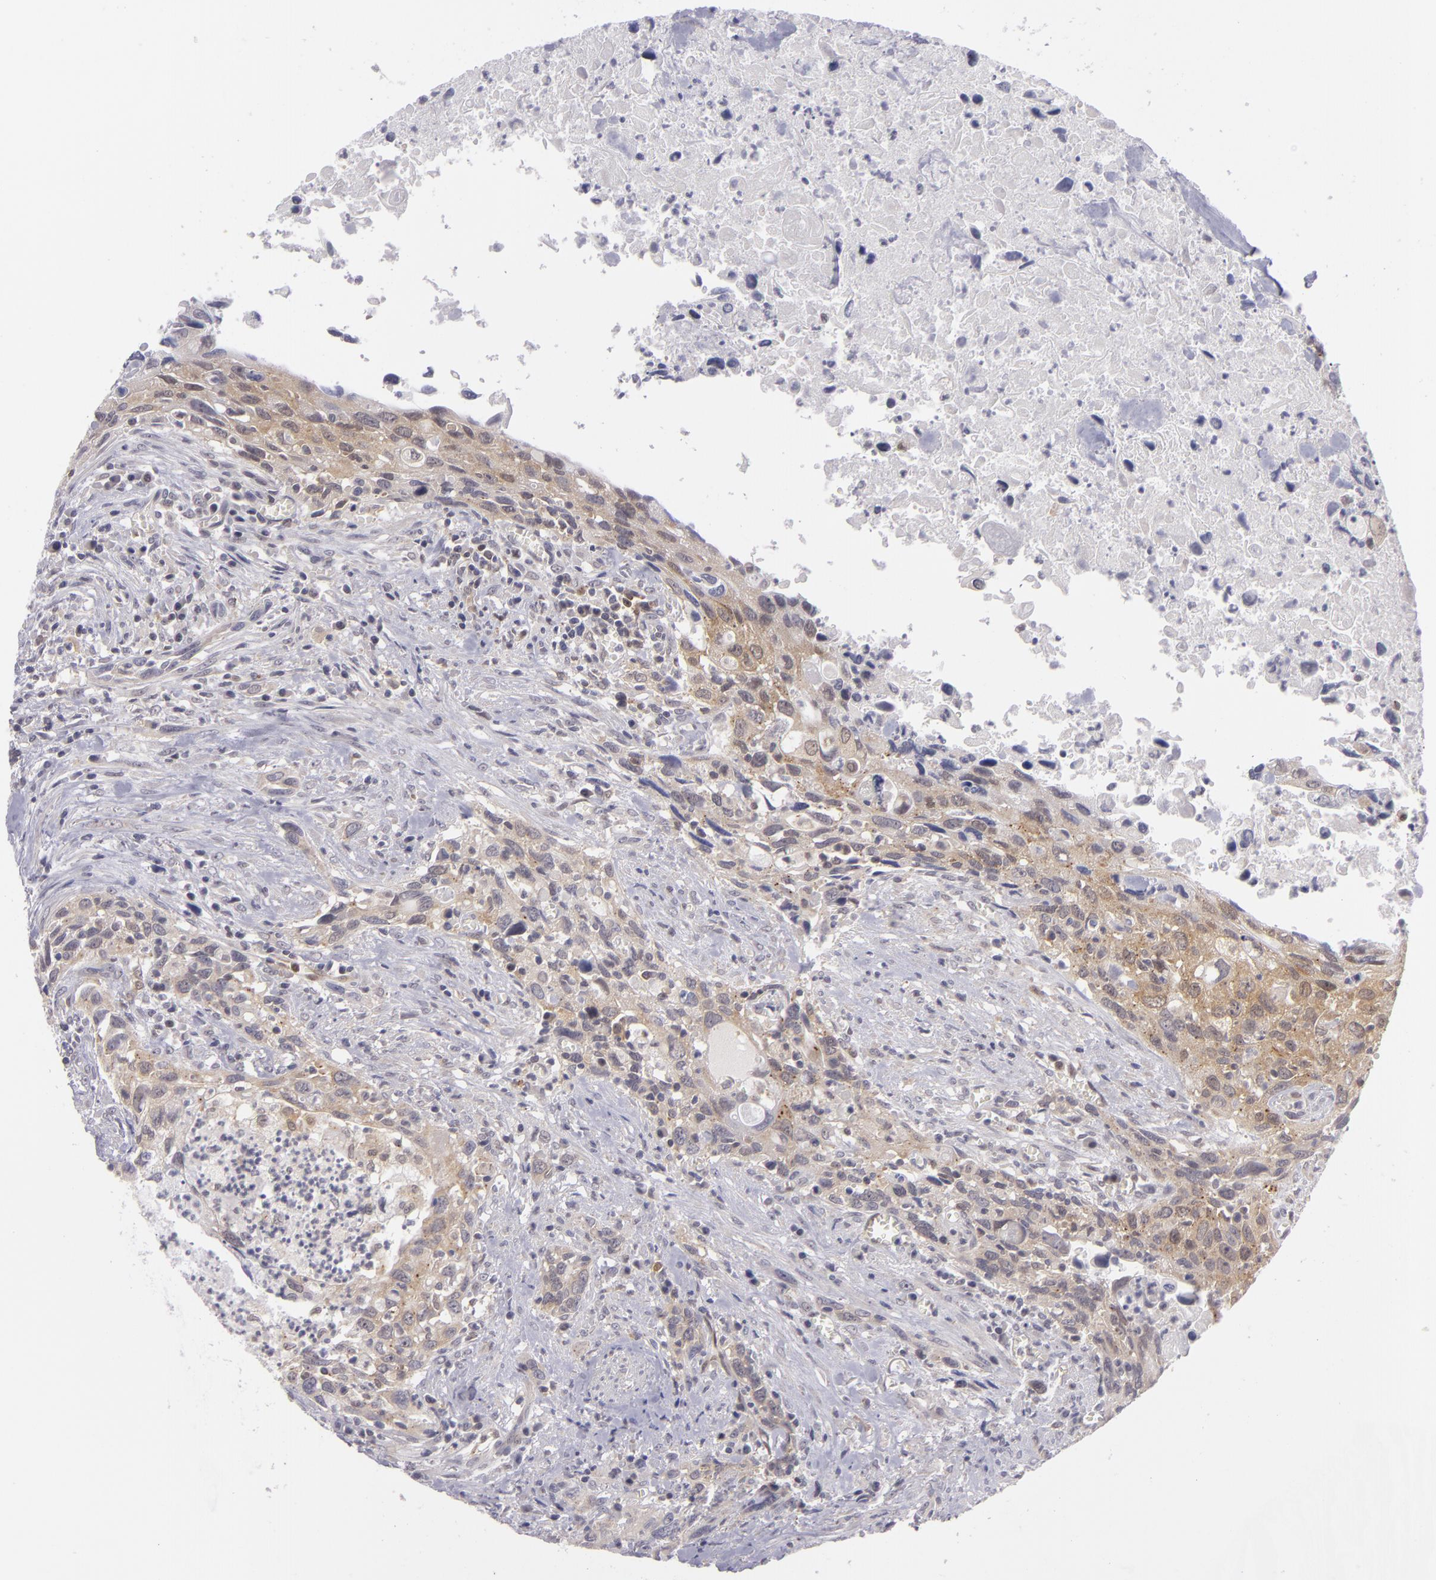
{"staining": {"intensity": "weak", "quantity": "25%-75%", "location": "cytoplasmic/membranous"}, "tissue": "urothelial cancer", "cell_type": "Tumor cells", "image_type": "cancer", "snomed": [{"axis": "morphology", "description": "Urothelial carcinoma, High grade"}, {"axis": "topography", "description": "Urinary bladder"}], "caption": "Protein staining exhibits weak cytoplasmic/membranous expression in about 25%-75% of tumor cells in urothelial cancer.", "gene": "BCL10", "patient": {"sex": "male", "age": 71}}